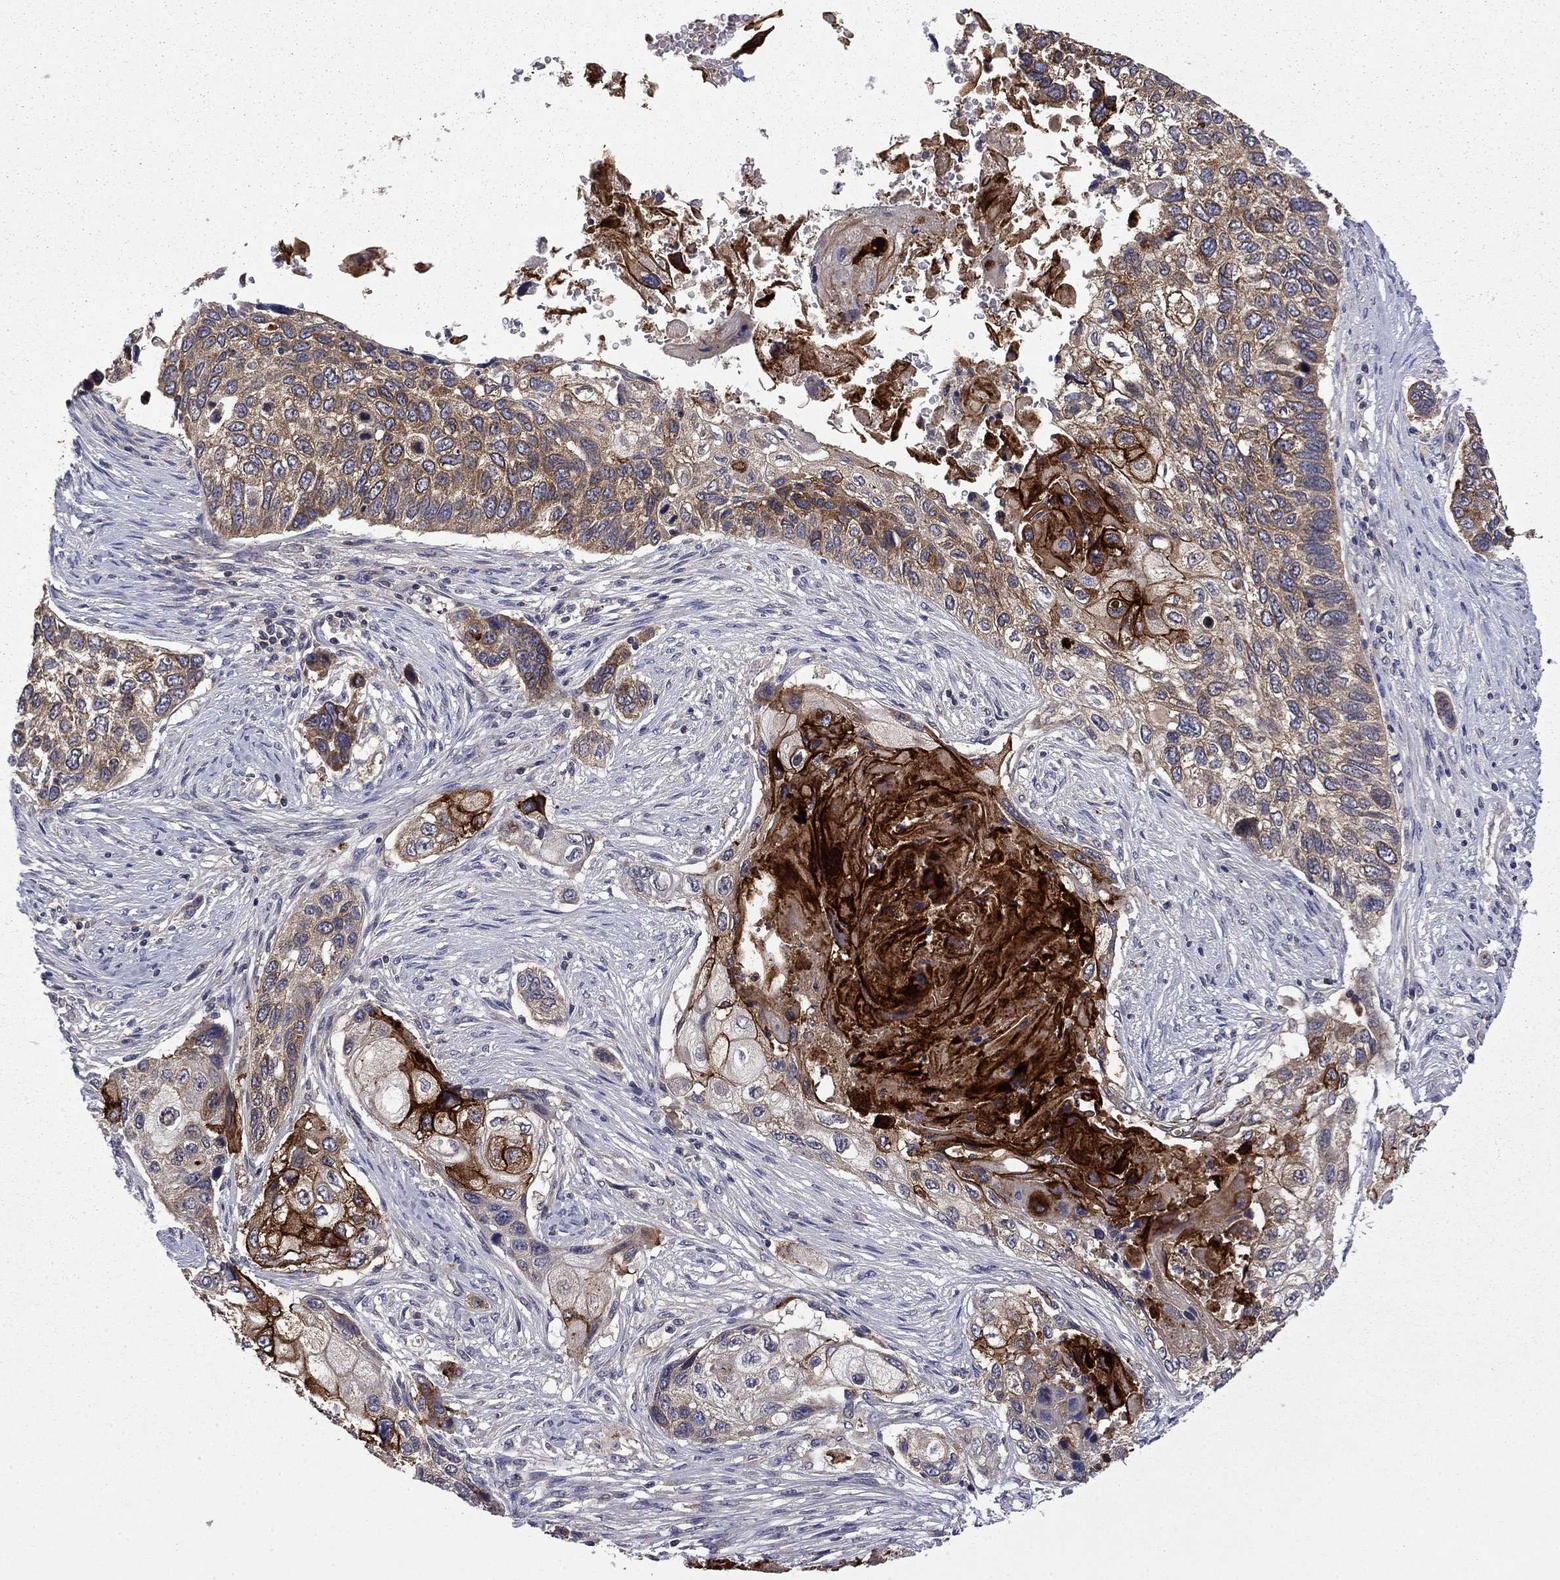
{"staining": {"intensity": "strong", "quantity": "25%-75%", "location": "cytoplasmic/membranous"}, "tissue": "lung cancer", "cell_type": "Tumor cells", "image_type": "cancer", "snomed": [{"axis": "morphology", "description": "Normal tissue, NOS"}, {"axis": "morphology", "description": "Squamous cell carcinoma, NOS"}, {"axis": "topography", "description": "Bronchus"}, {"axis": "topography", "description": "Lung"}], "caption": "A brown stain shows strong cytoplasmic/membranous expression of a protein in human lung cancer tumor cells. Ihc stains the protein in brown and the nuclei are stained blue.", "gene": "CEACAM7", "patient": {"sex": "male", "age": 69}}